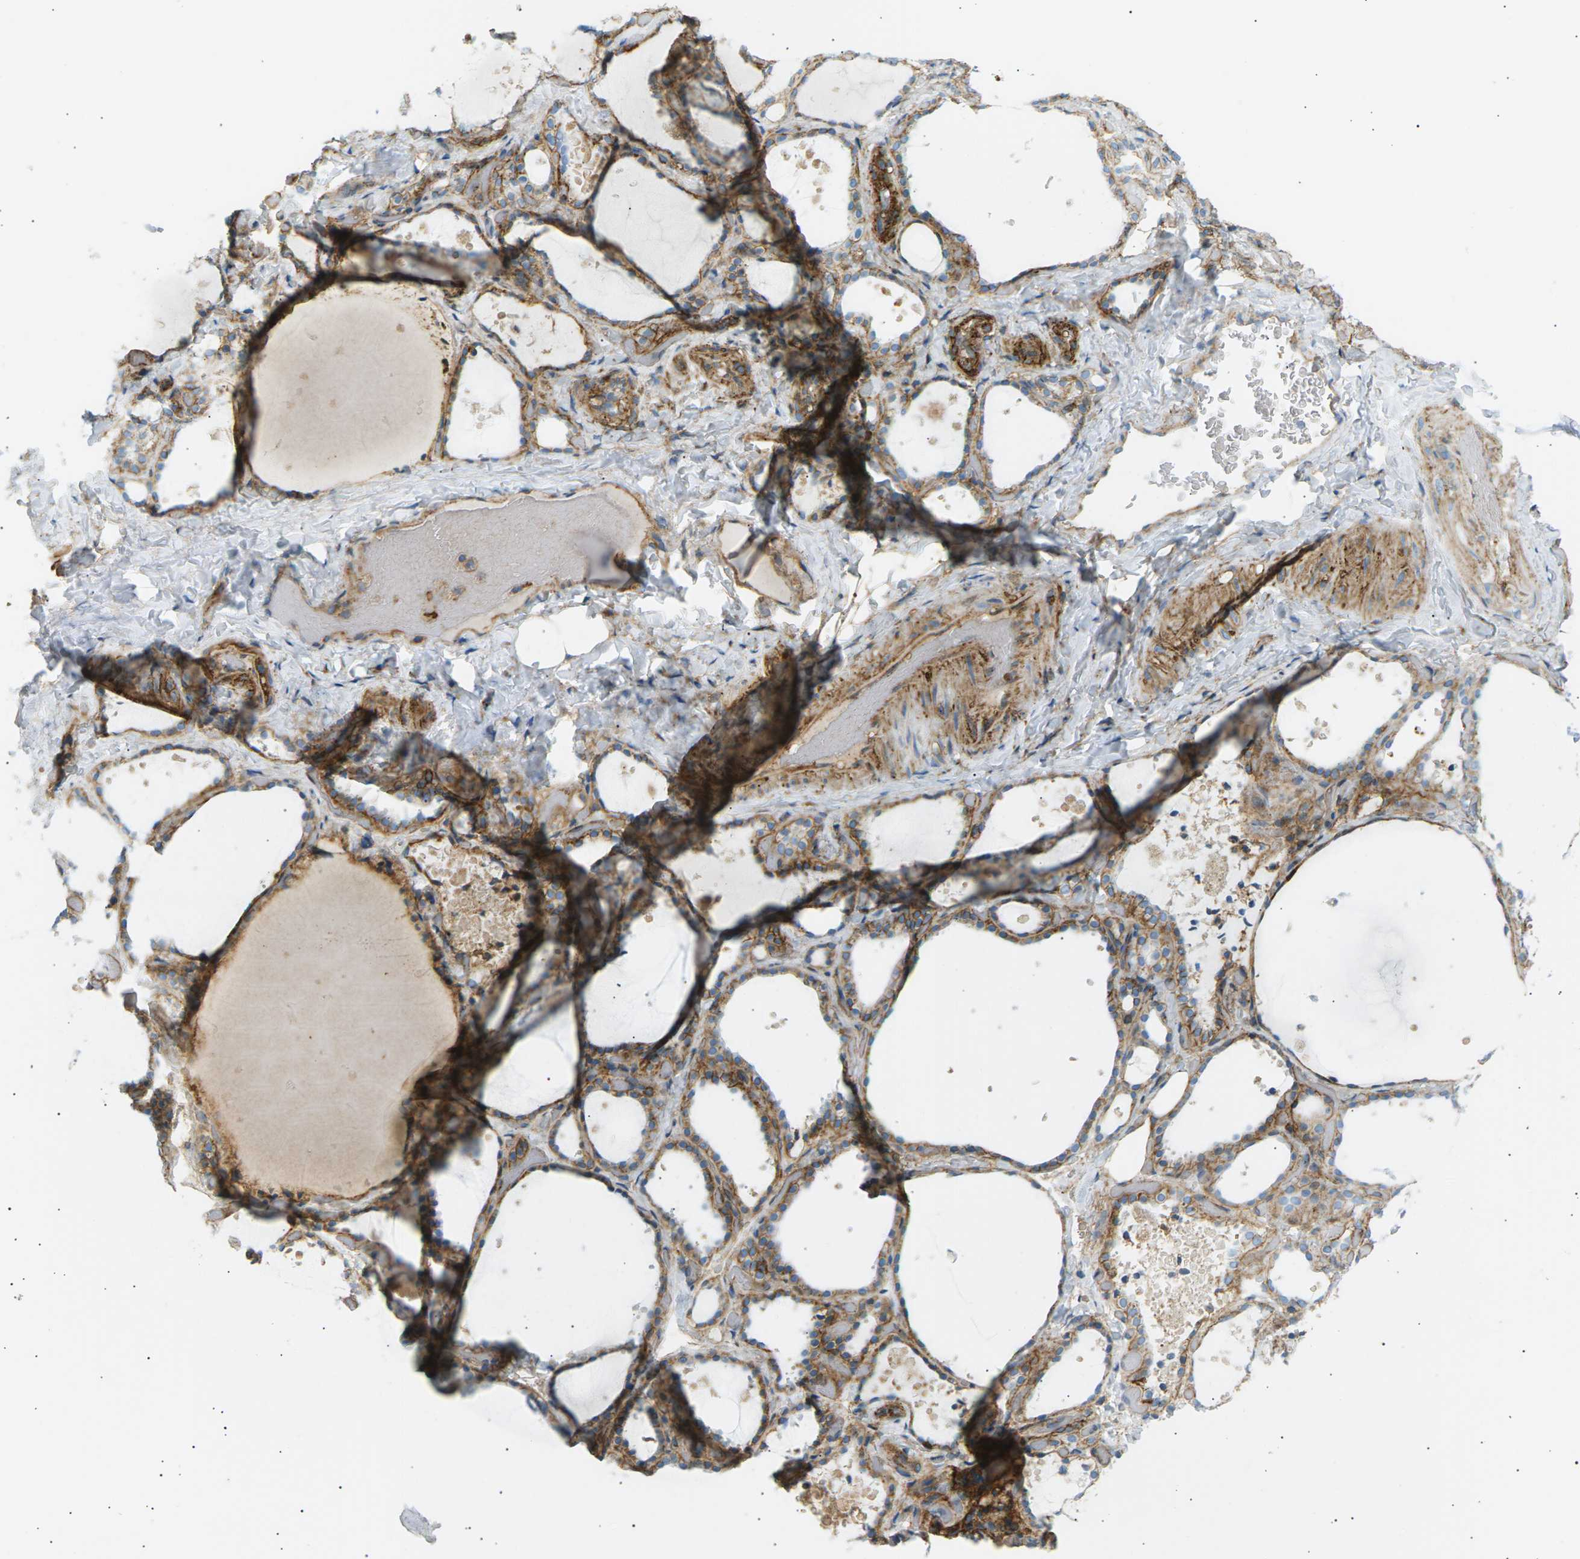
{"staining": {"intensity": "moderate", "quantity": ">75%", "location": "cytoplasmic/membranous"}, "tissue": "thyroid gland", "cell_type": "Glandular cells", "image_type": "normal", "snomed": [{"axis": "morphology", "description": "Normal tissue, NOS"}, {"axis": "topography", "description": "Thyroid gland"}], "caption": "Glandular cells demonstrate moderate cytoplasmic/membranous expression in about >75% of cells in unremarkable thyroid gland. (Brightfield microscopy of DAB IHC at high magnification).", "gene": "ATP2B4", "patient": {"sex": "female", "age": 44}}